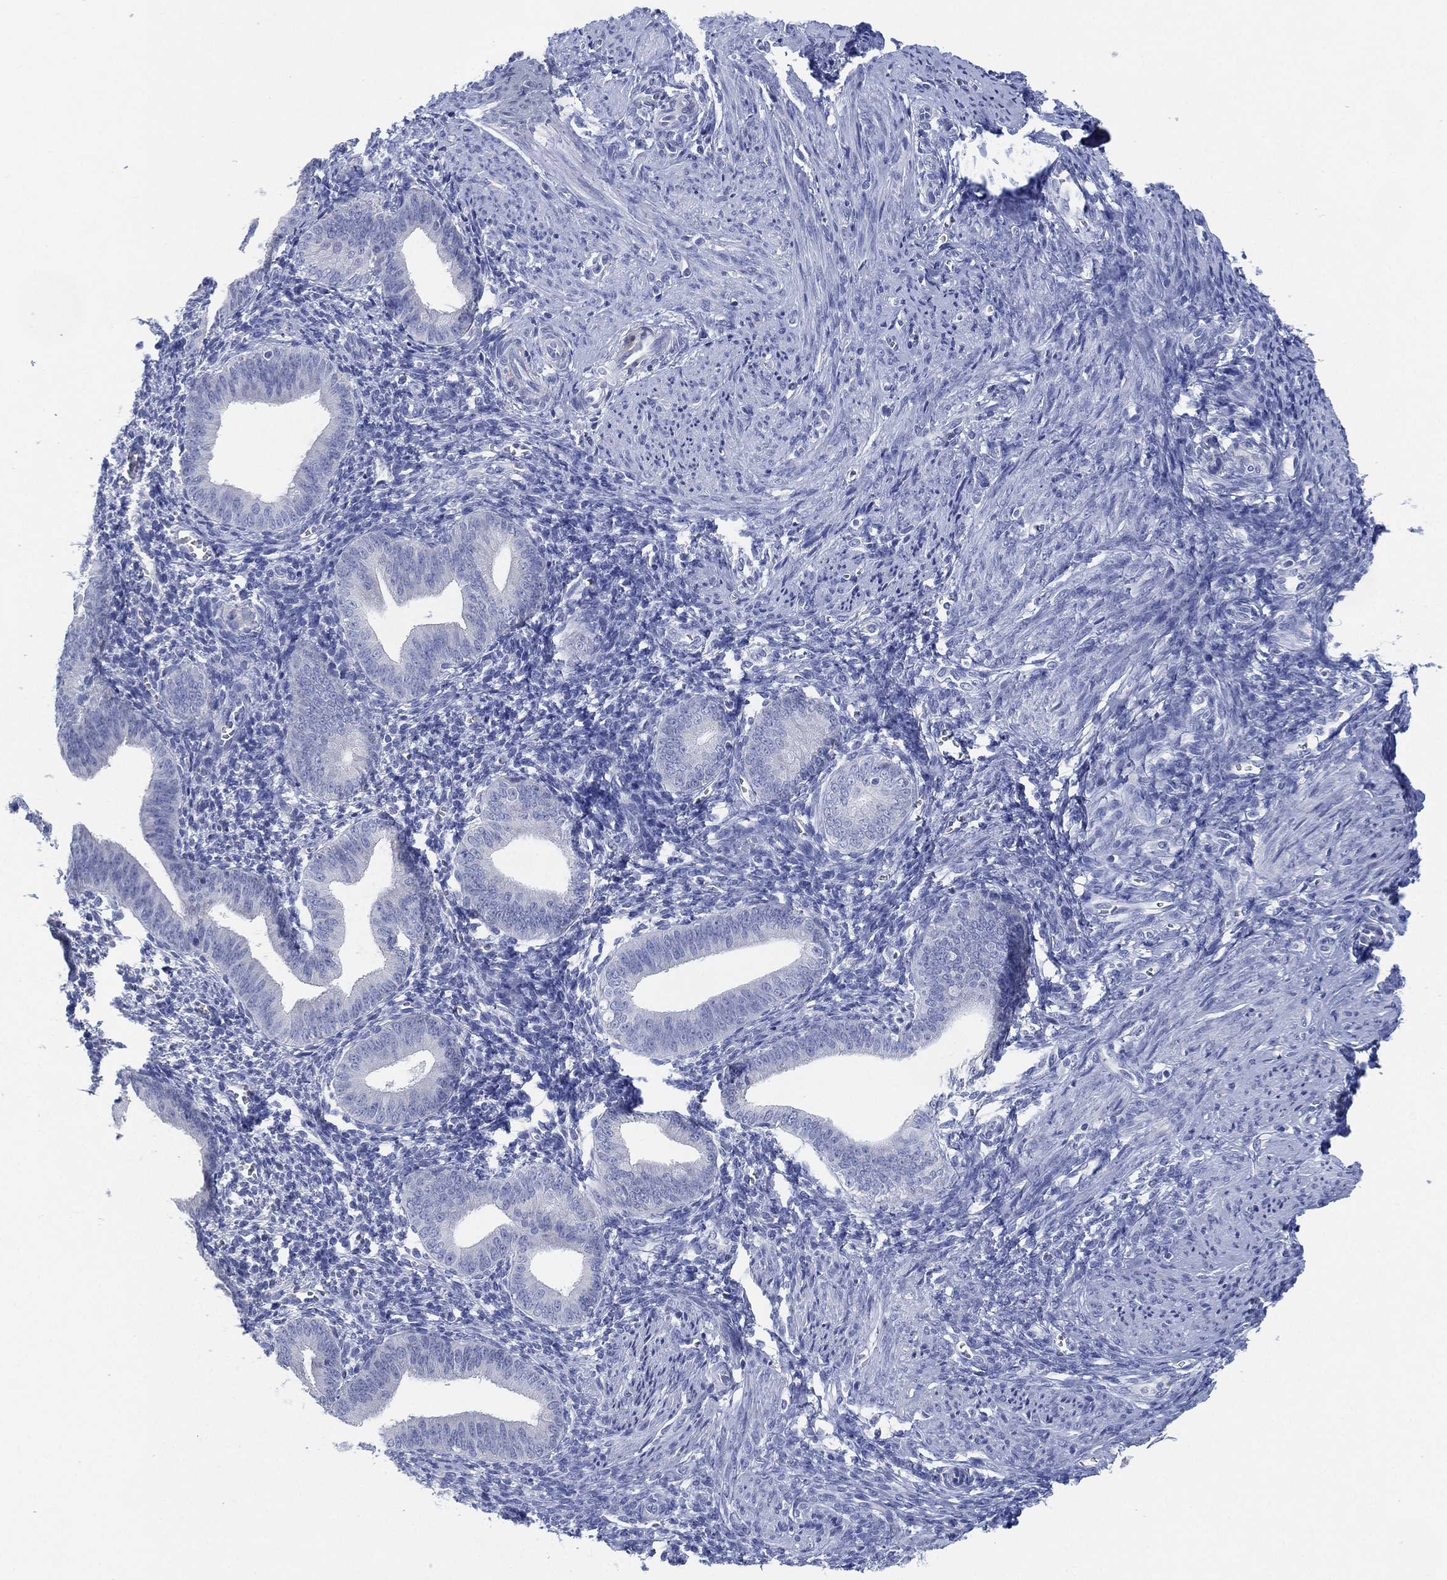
{"staining": {"intensity": "negative", "quantity": "none", "location": "none"}, "tissue": "endometrium", "cell_type": "Cells in endometrial stroma", "image_type": "normal", "snomed": [{"axis": "morphology", "description": "Normal tissue, NOS"}, {"axis": "topography", "description": "Endometrium"}], "caption": "High power microscopy micrograph of an immunohistochemistry (IHC) image of unremarkable endometrium, revealing no significant staining in cells in endometrial stroma. The staining is performed using DAB (3,3'-diaminobenzidine) brown chromogen with nuclei counter-stained in using hematoxylin.", "gene": "ADAD2", "patient": {"sex": "female", "age": 42}}